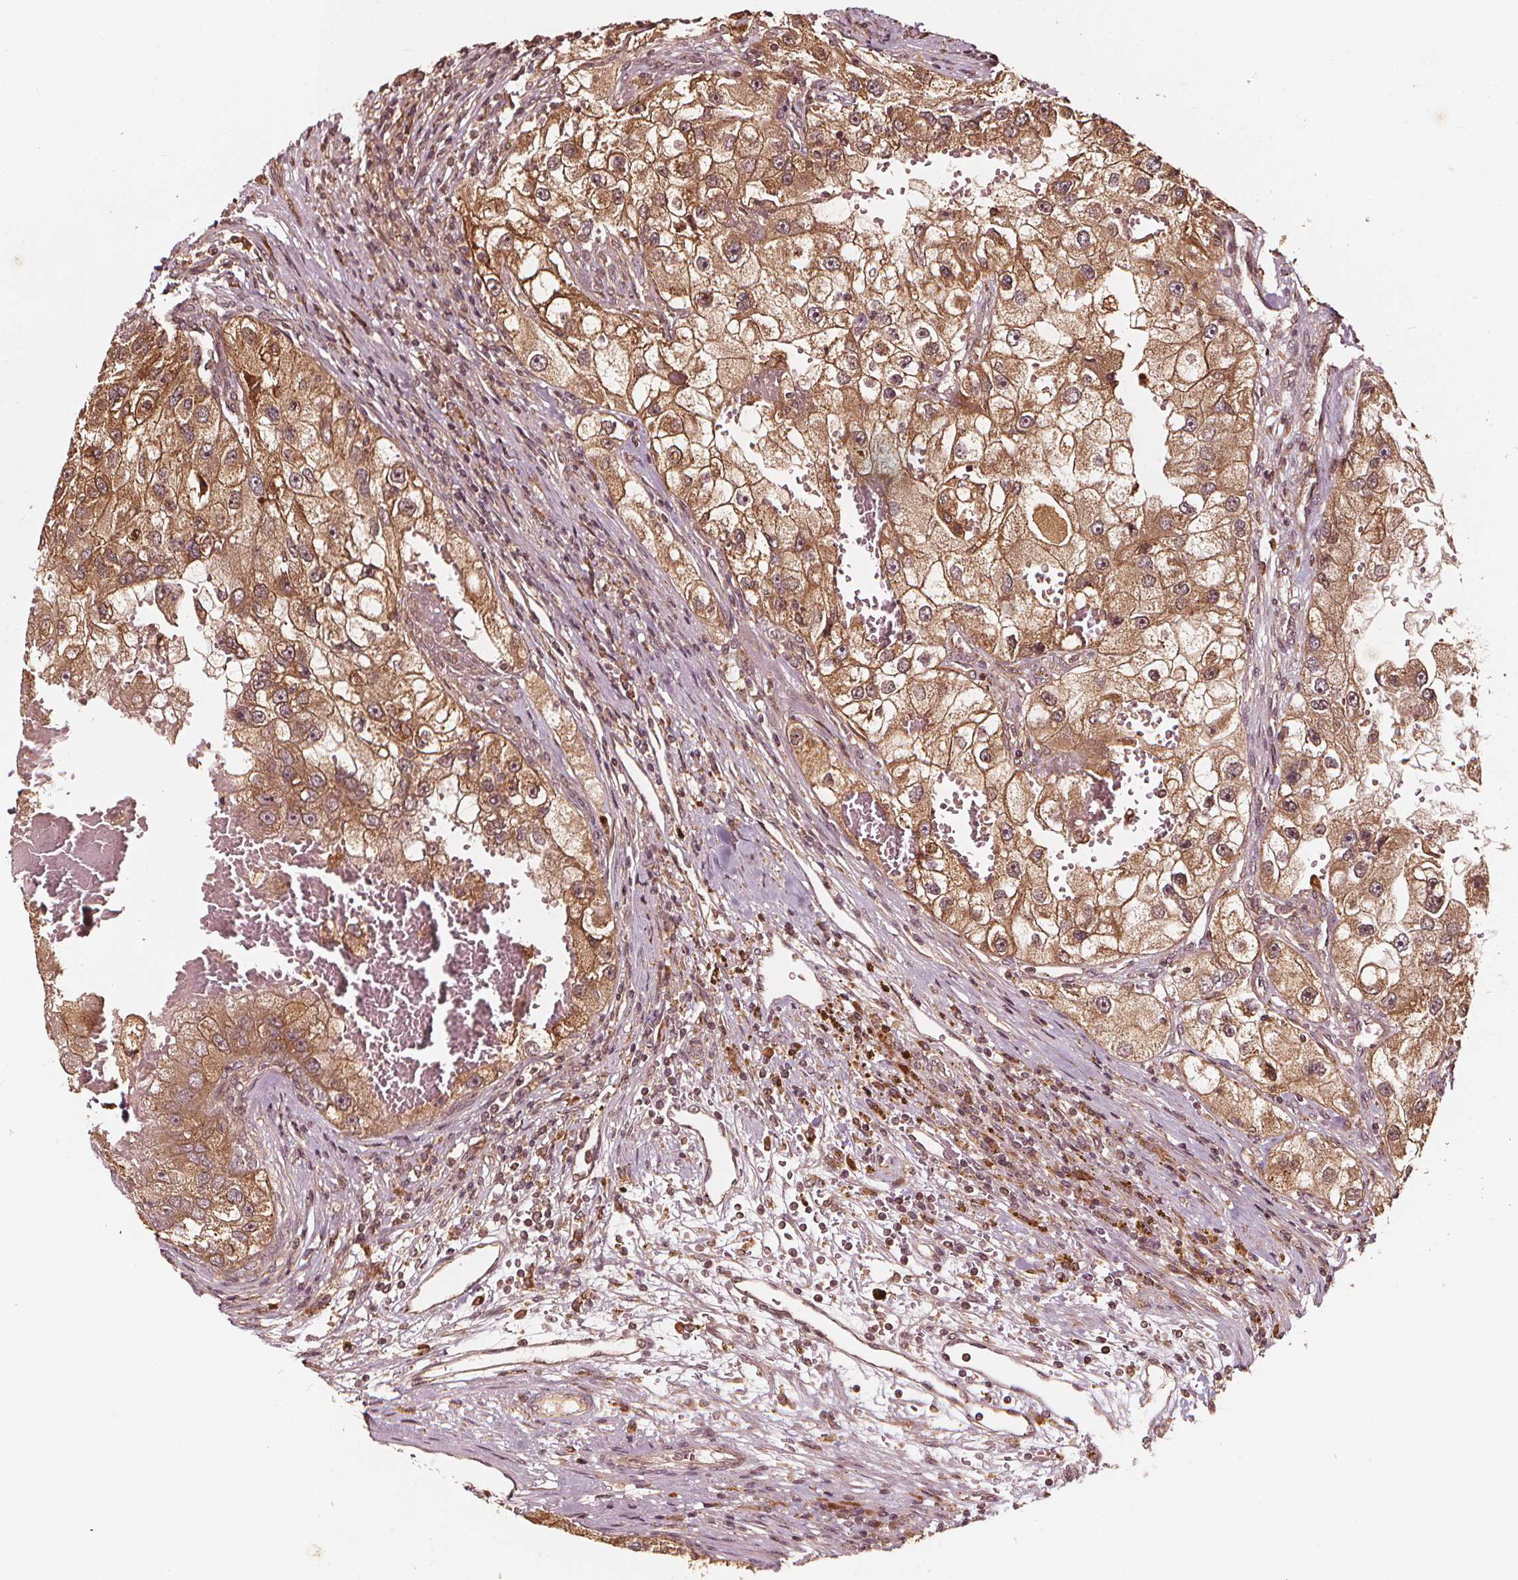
{"staining": {"intensity": "moderate", "quantity": ">75%", "location": "cytoplasmic/membranous,nuclear"}, "tissue": "renal cancer", "cell_type": "Tumor cells", "image_type": "cancer", "snomed": [{"axis": "morphology", "description": "Adenocarcinoma, NOS"}, {"axis": "topography", "description": "Kidney"}], "caption": "Immunohistochemistry histopathology image of renal adenocarcinoma stained for a protein (brown), which displays medium levels of moderate cytoplasmic/membranous and nuclear positivity in about >75% of tumor cells.", "gene": "NPC1", "patient": {"sex": "male", "age": 63}}